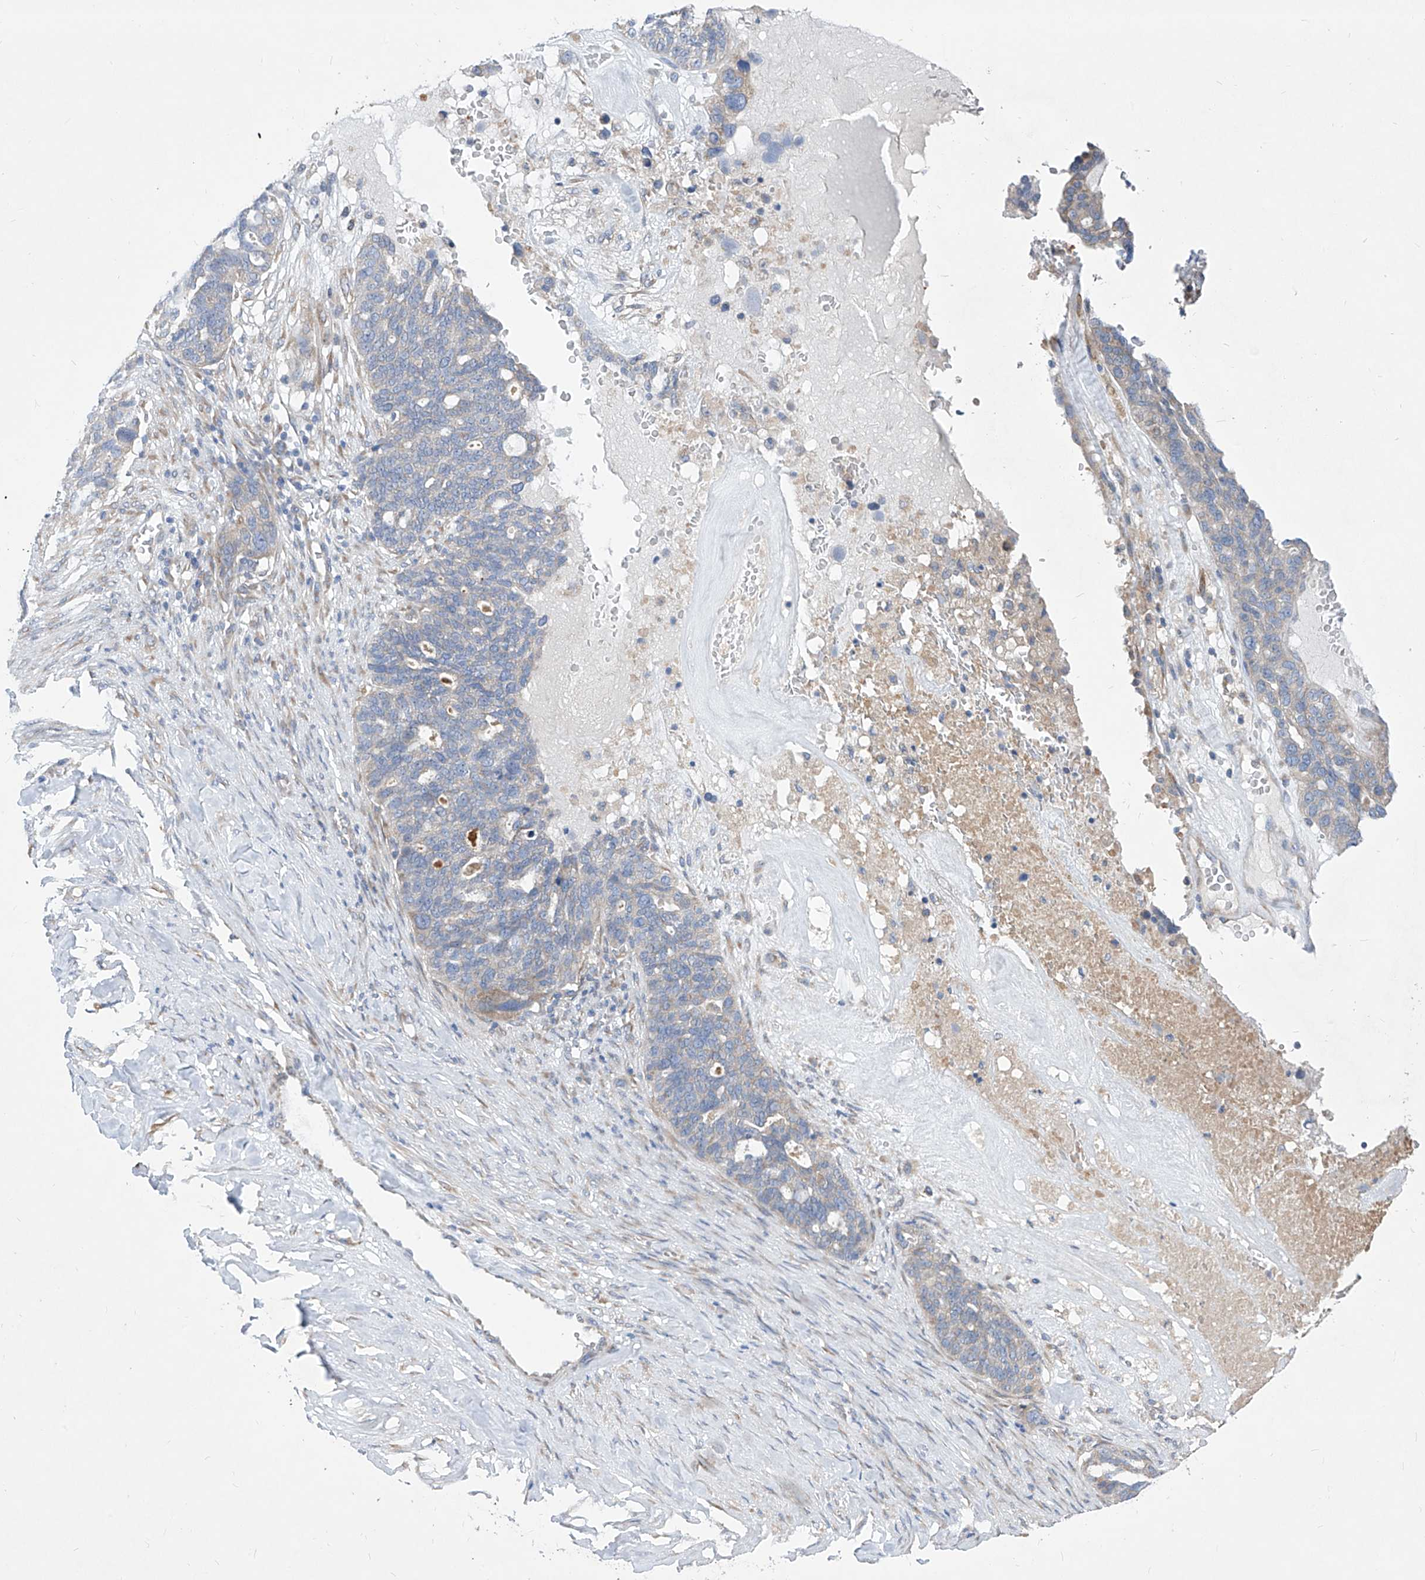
{"staining": {"intensity": "negative", "quantity": "none", "location": "none"}, "tissue": "ovarian cancer", "cell_type": "Tumor cells", "image_type": "cancer", "snomed": [{"axis": "morphology", "description": "Cystadenocarcinoma, serous, NOS"}, {"axis": "topography", "description": "Ovary"}], "caption": "A photomicrograph of serous cystadenocarcinoma (ovarian) stained for a protein shows no brown staining in tumor cells.", "gene": "UFL1", "patient": {"sex": "female", "age": 59}}